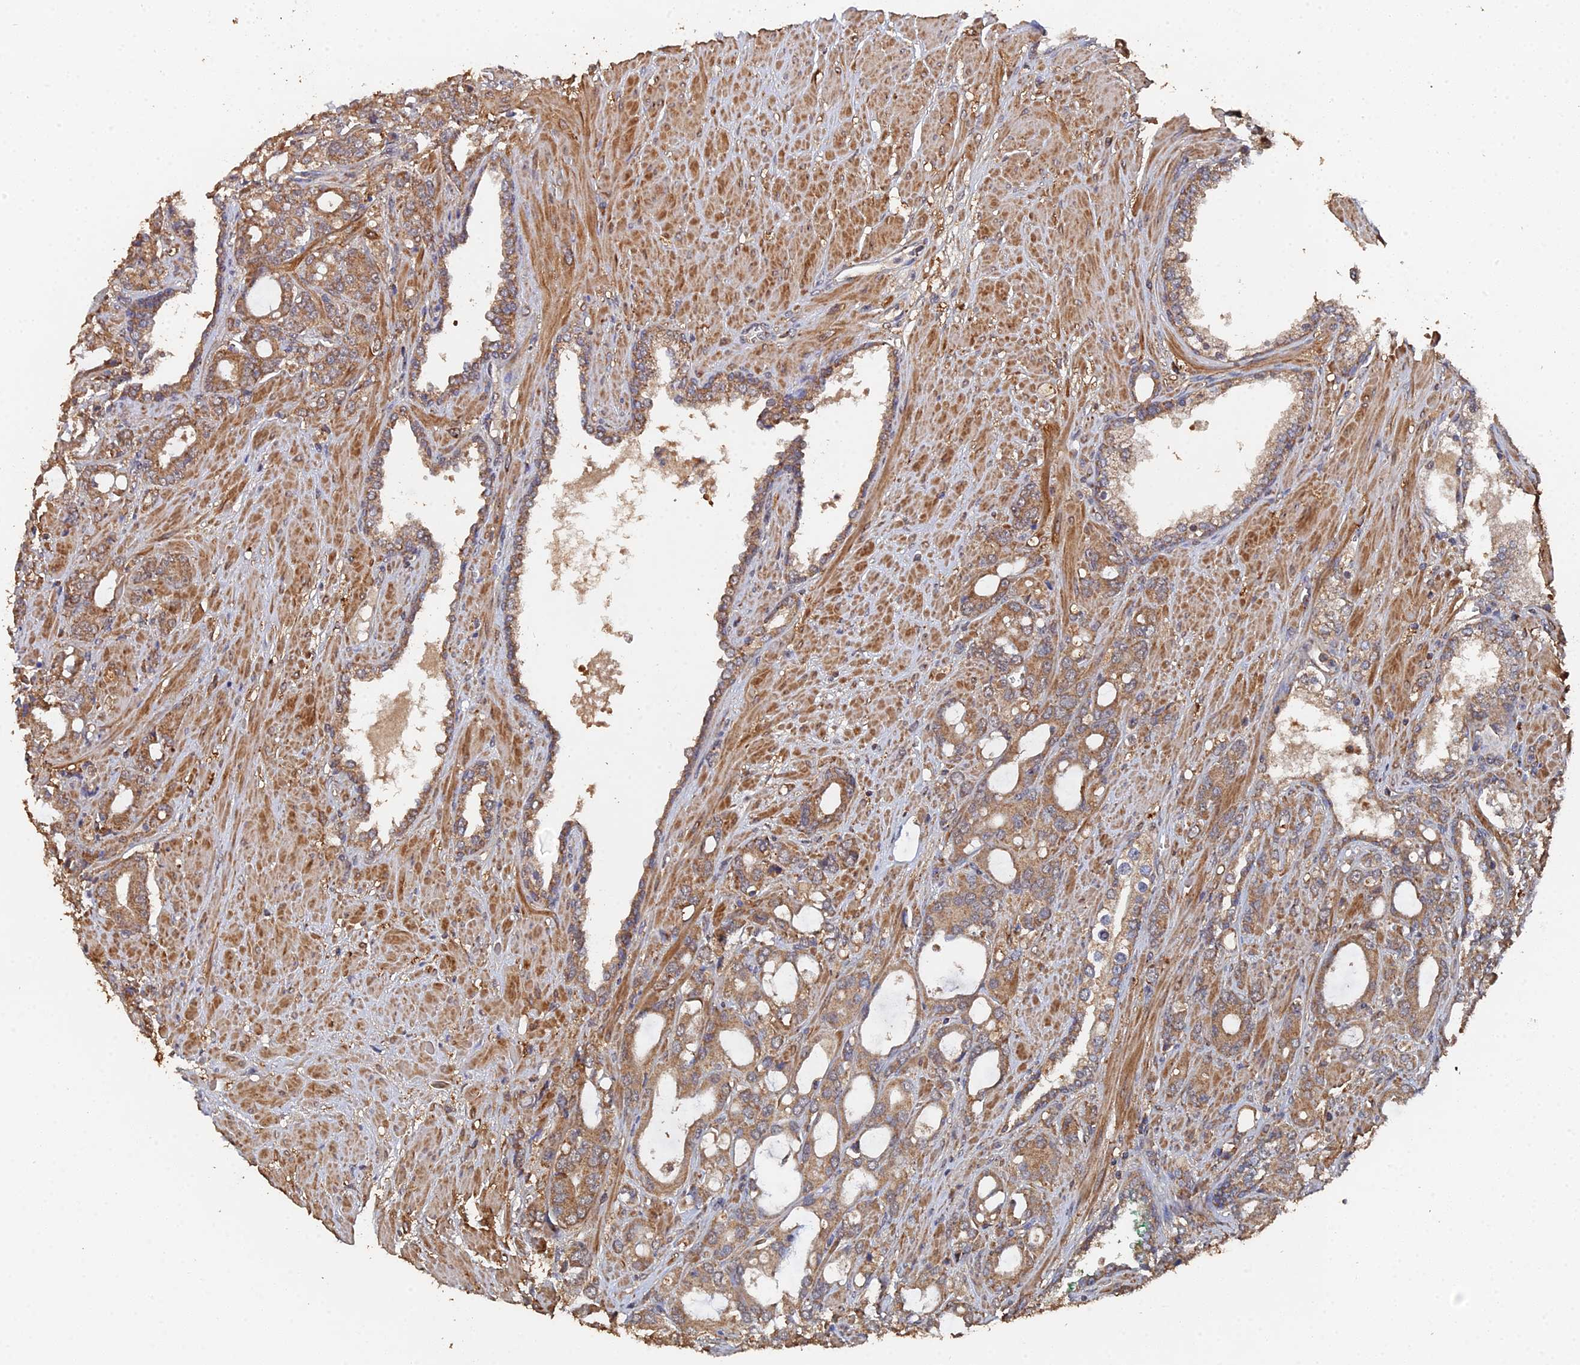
{"staining": {"intensity": "moderate", "quantity": ">75%", "location": "cytoplasmic/membranous"}, "tissue": "prostate cancer", "cell_type": "Tumor cells", "image_type": "cancer", "snomed": [{"axis": "morphology", "description": "Adenocarcinoma, High grade"}, {"axis": "topography", "description": "Prostate"}], "caption": "Moderate cytoplasmic/membranous protein expression is appreciated in about >75% of tumor cells in prostate adenocarcinoma (high-grade).", "gene": "SPANXN4", "patient": {"sex": "male", "age": 72}}